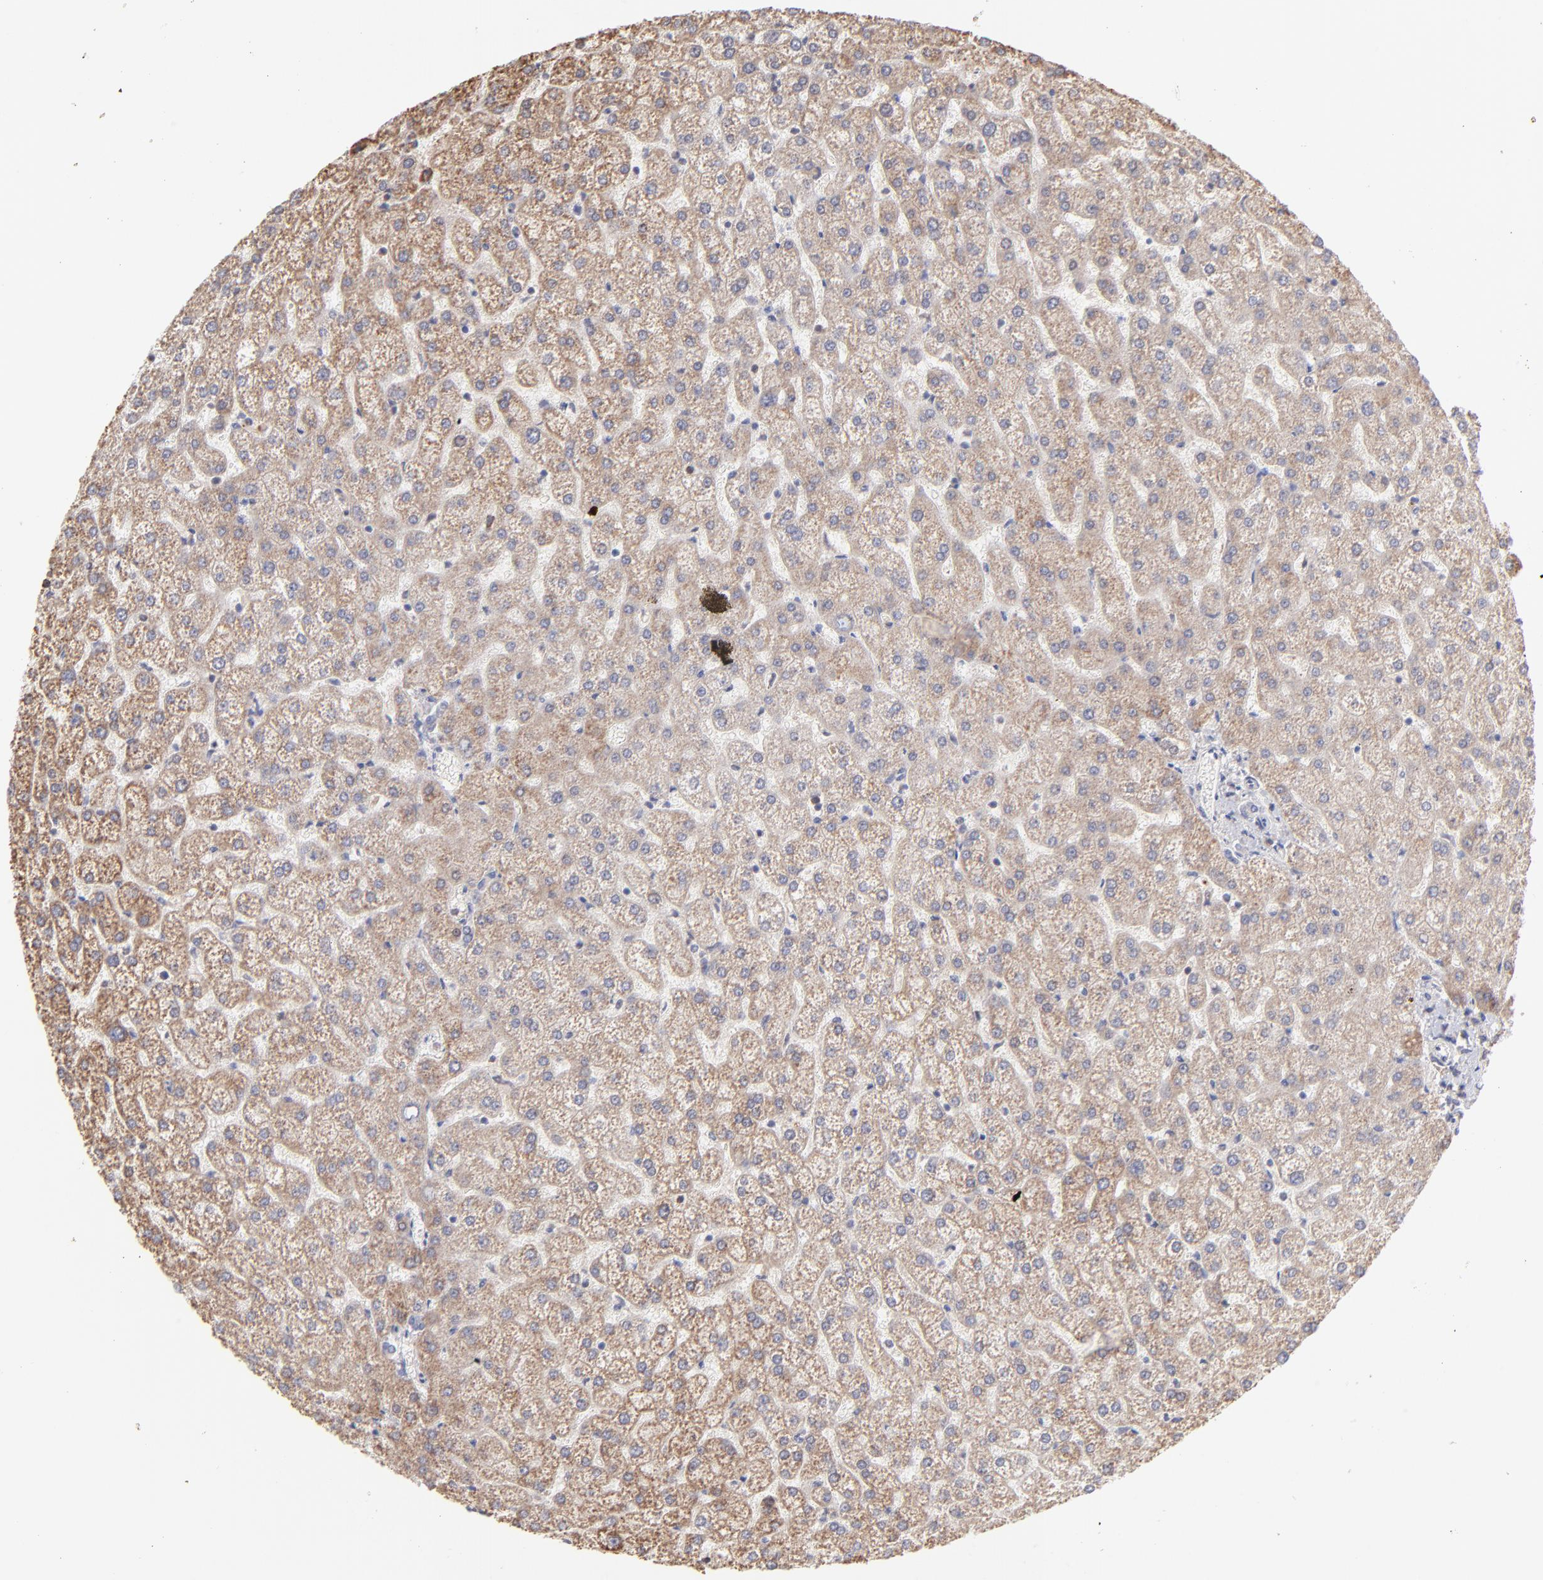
{"staining": {"intensity": "negative", "quantity": "none", "location": "none"}, "tissue": "liver", "cell_type": "Cholangiocytes", "image_type": "normal", "snomed": [{"axis": "morphology", "description": "Normal tissue, NOS"}, {"axis": "topography", "description": "Liver"}], "caption": "A high-resolution histopathology image shows immunohistochemistry (IHC) staining of normal liver, which exhibits no significant expression in cholangiocytes.", "gene": "OAS1", "patient": {"sex": "female", "age": 32}}